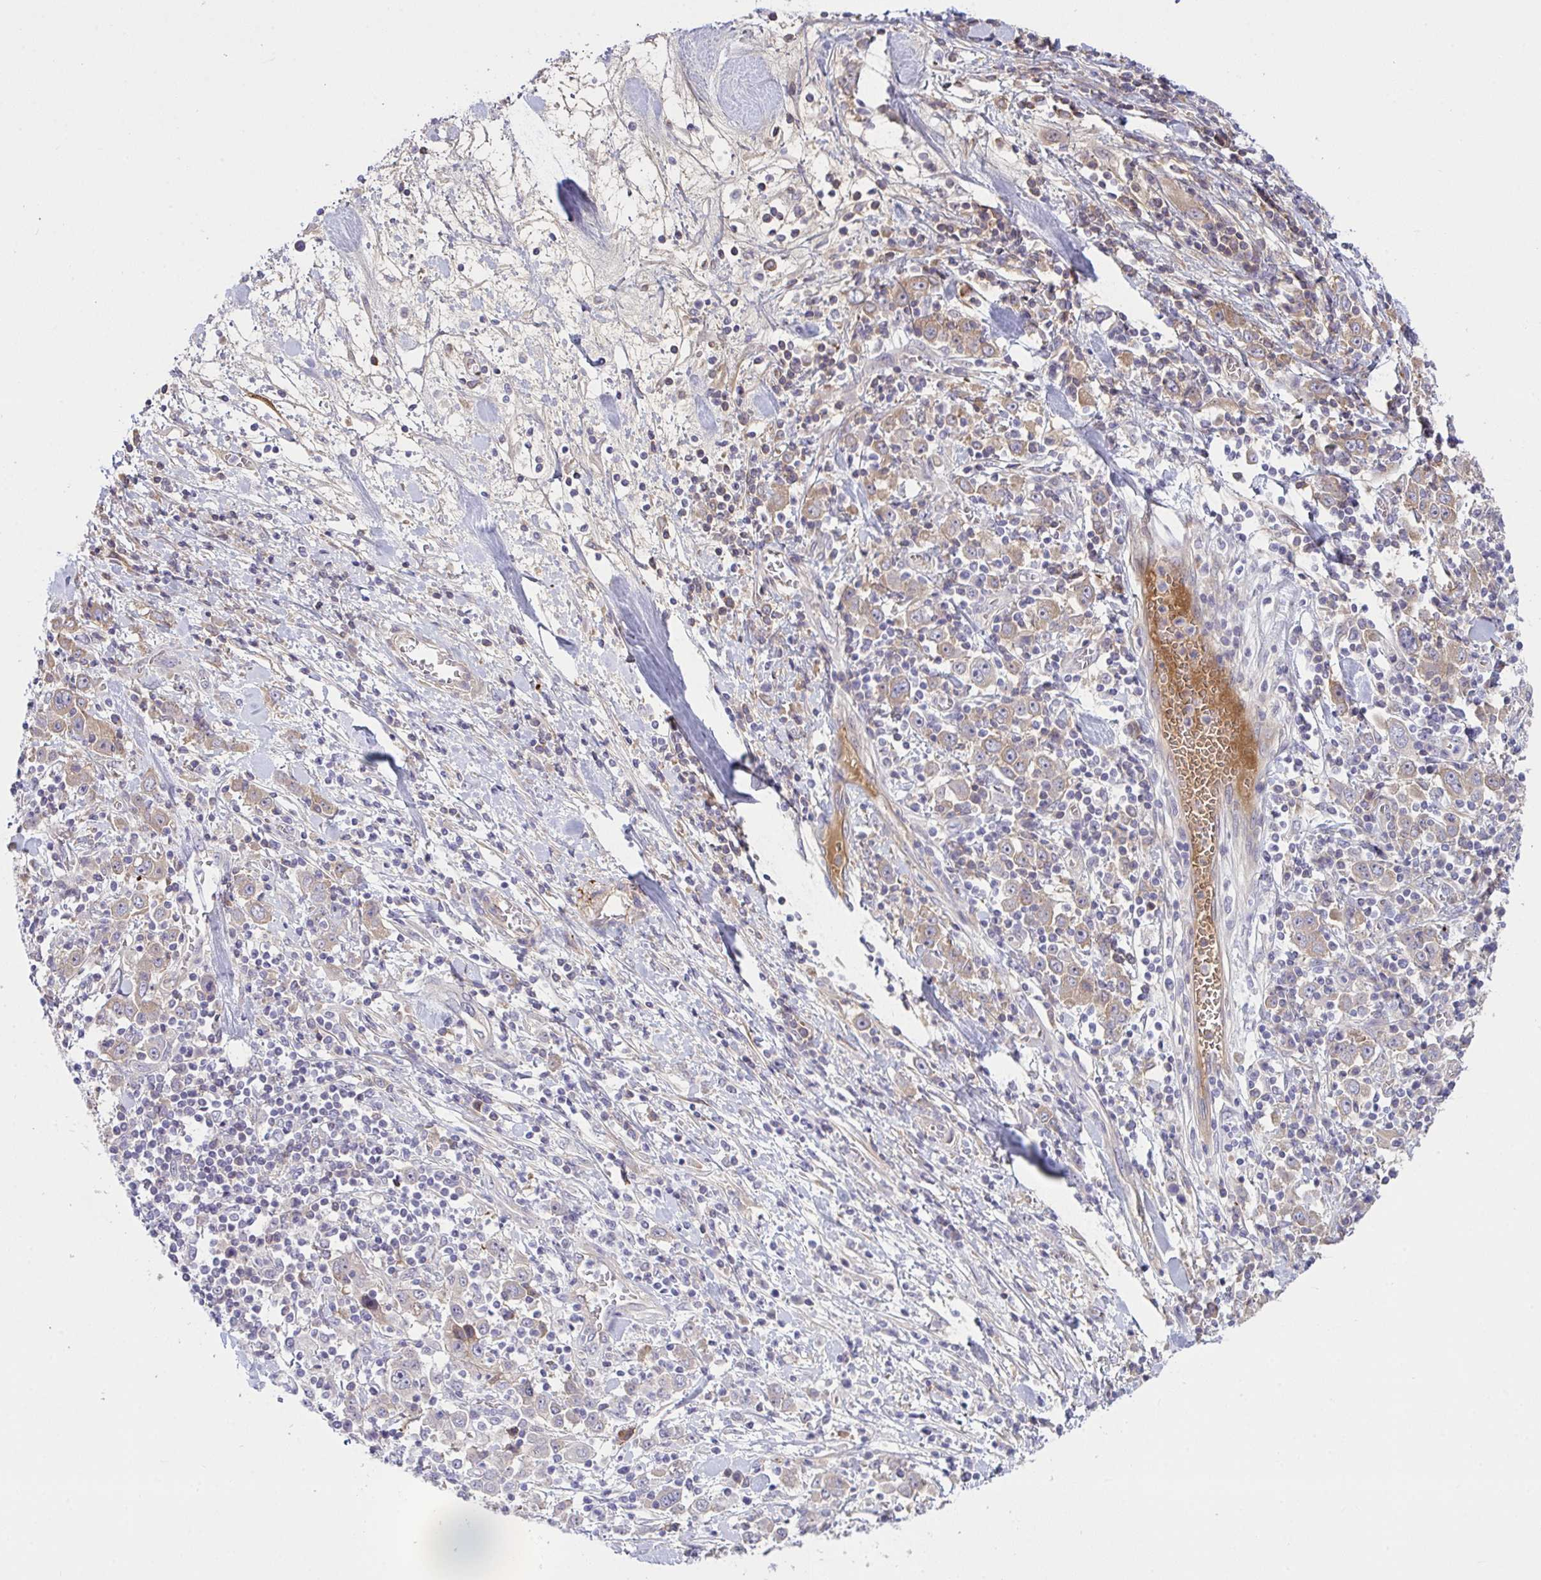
{"staining": {"intensity": "moderate", "quantity": "<25%", "location": "cytoplasmic/membranous"}, "tissue": "stomach cancer", "cell_type": "Tumor cells", "image_type": "cancer", "snomed": [{"axis": "morphology", "description": "Normal tissue, NOS"}, {"axis": "morphology", "description": "Adenocarcinoma, NOS"}, {"axis": "topography", "description": "Stomach, upper"}, {"axis": "topography", "description": "Stomach"}], "caption": "Immunohistochemistry of stomach cancer exhibits low levels of moderate cytoplasmic/membranous positivity in about <25% of tumor cells.", "gene": "SYNPO2L", "patient": {"sex": "male", "age": 59}}